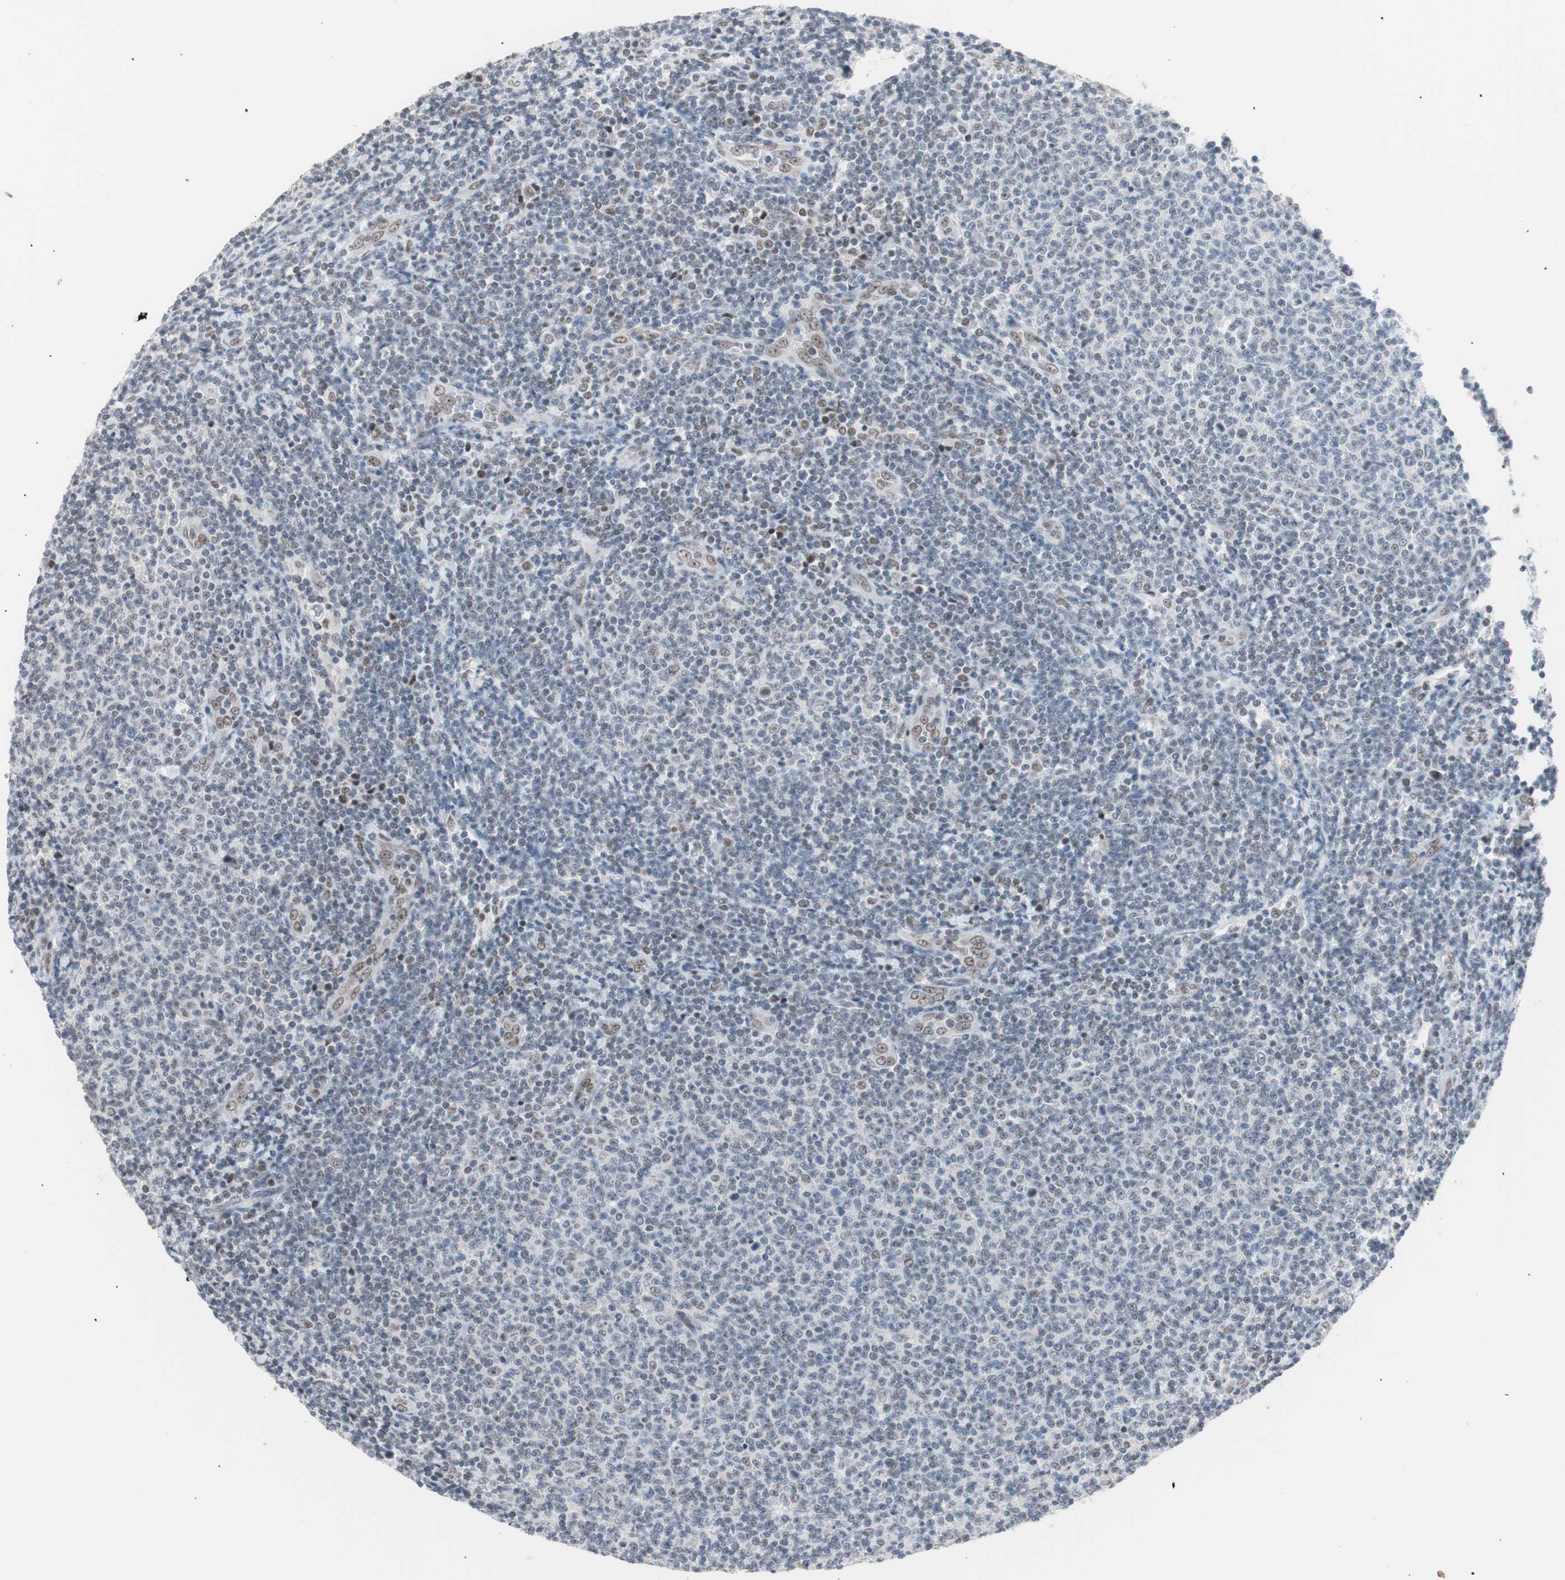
{"staining": {"intensity": "weak", "quantity": "<25%", "location": "nuclear"}, "tissue": "lymphoma", "cell_type": "Tumor cells", "image_type": "cancer", "snomed": [{"axis": "morphology", "description": "Malignant lymphoma, non-Hodgkin's type, Low grade"}, {"axis": "topography", "description": "Lymph node"}], "caption": "This is an immunohistochemistry image of malignant lymphoma, non-Hodgkin's type (low-grade). There is no expression in tumor cells.", "gene": "LIG3", "patient": {"sex": "male", "age": 66}}